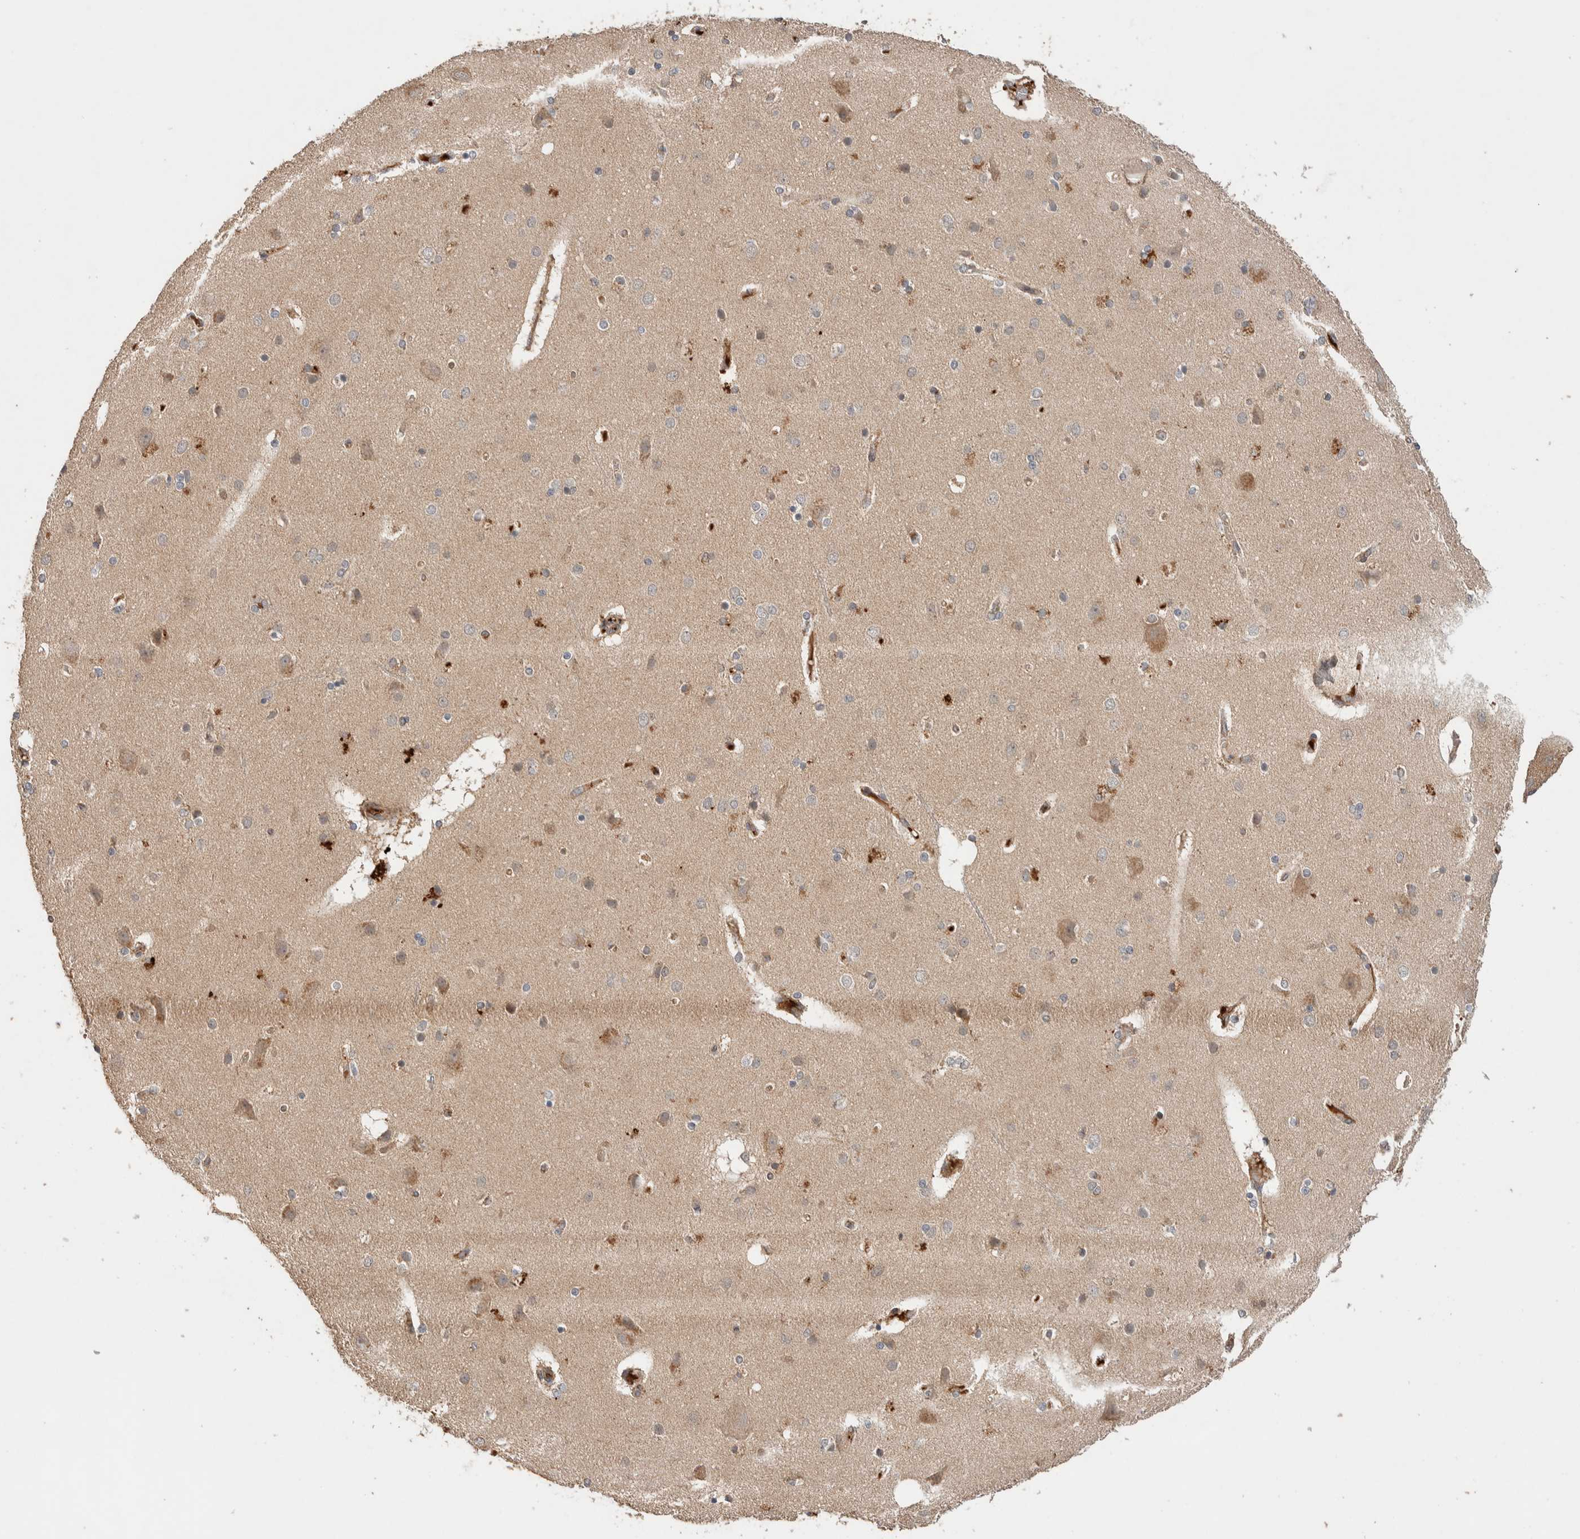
{"staining": {"intensity": "moderate", "quantity": "25%-75%", "location": "cytoplasmic/membranous"}, "tissue": "cerebral cortex", "cell_type": "Endothelial cells", "image_type": "normal", "snomed": [{"axis": "morphology", "description": "Normal tissue, NOS"}, {"axis": "topography", "description": "Cerebral cortex"}], "caption": "High-power microscopy captured an immunohistochemistry (IHC) photomicrograph of unremarkable cerebral cortex, revealing moderate cytoplasmic/membranous positivity in approximately 25%-75% of endothelial cells.", "gene": "CASK", "patient": {"sex": "female", "age": 54}}